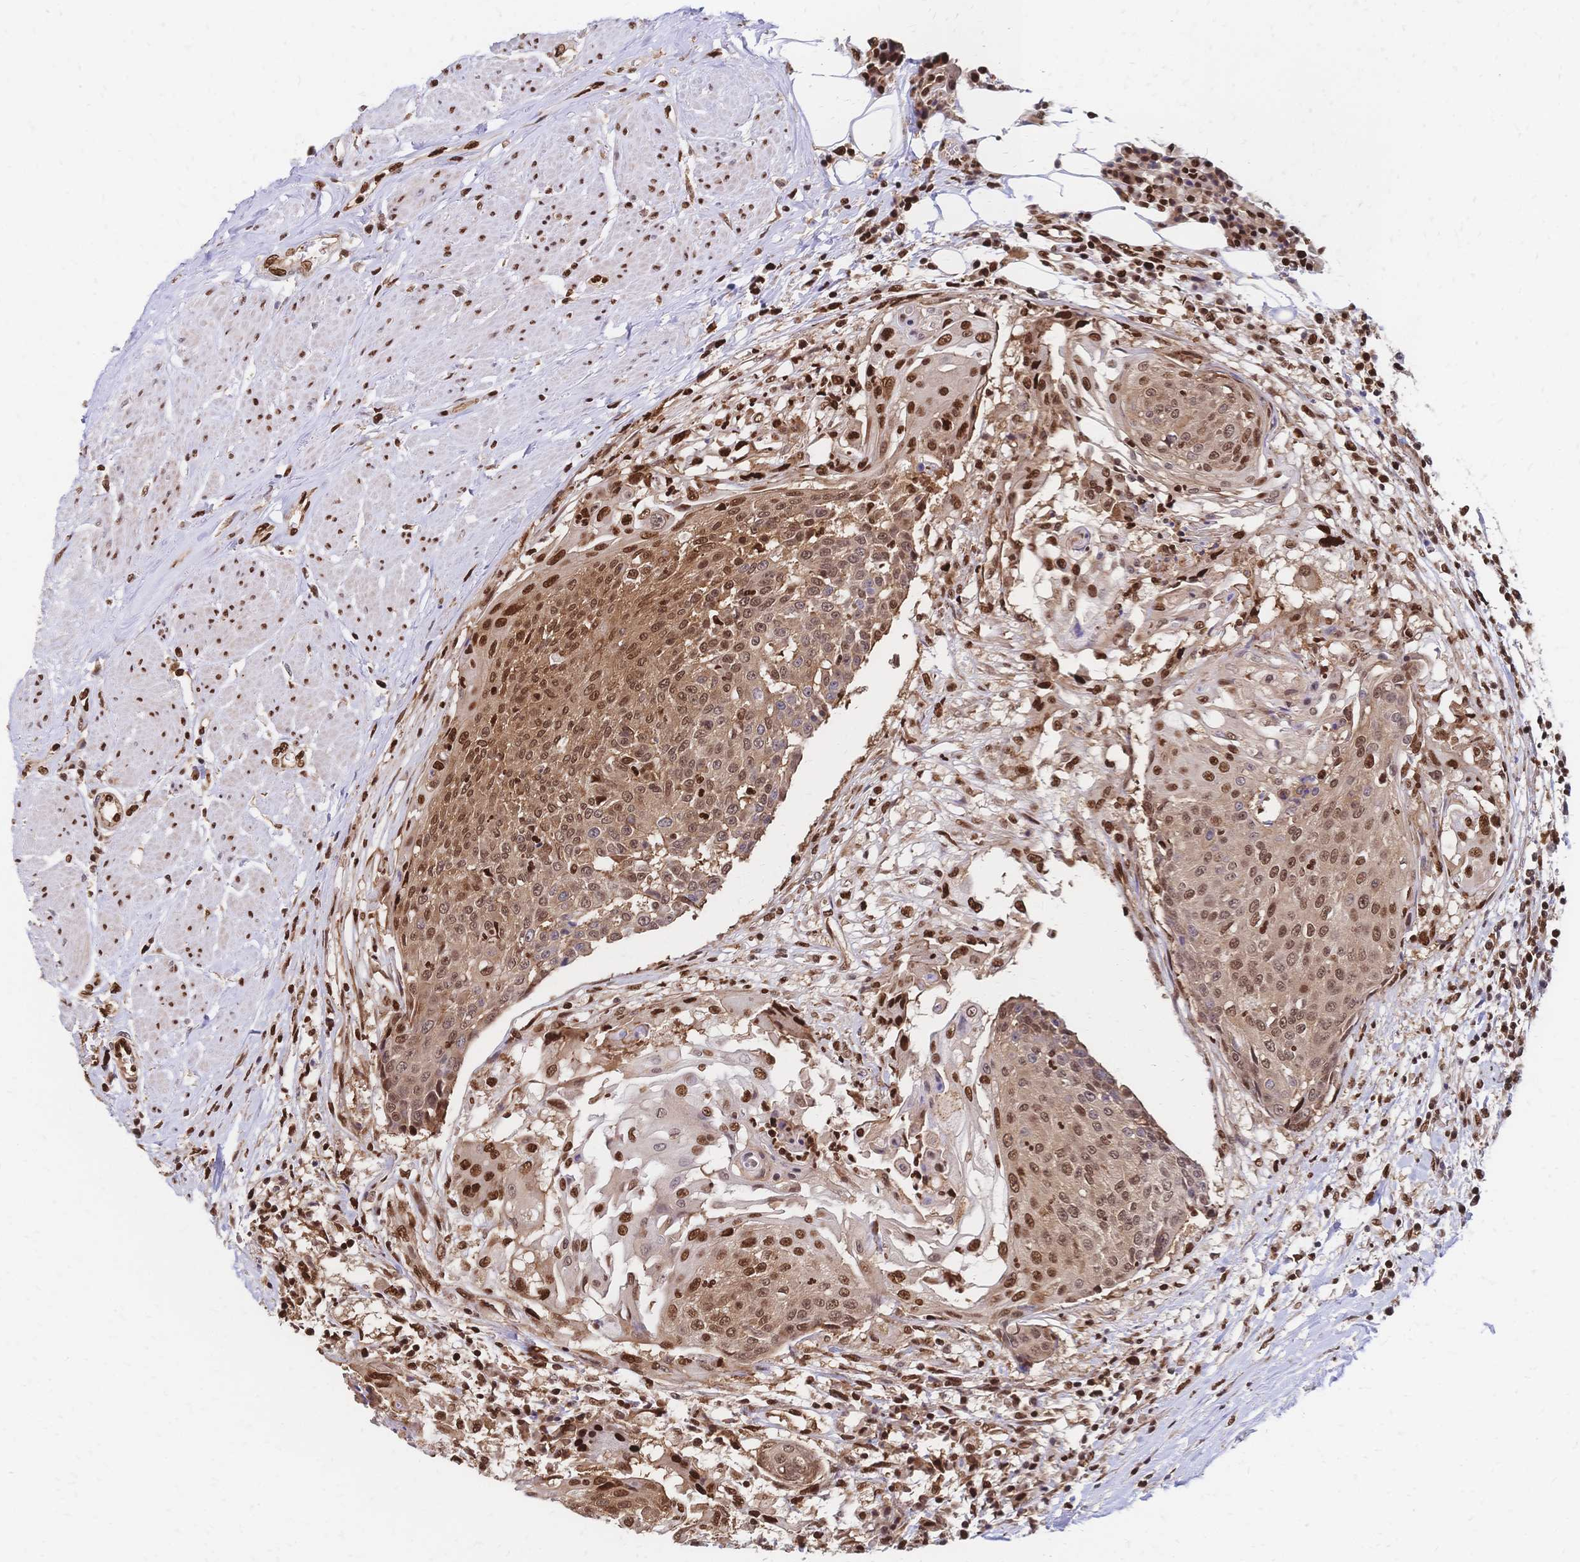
{"staining": {"intensity": "moderate", "quantity": ">75%", "location": "nuclear"}, "tissue": "urothelial cancer", "cell_type": "Tumor cells", "image_type": "cancer", "snomed": [{"axis": "morphology", "description": "Urothelial carcinoma, High grade"}, {"axis": "topography", "description": "Urinary bladder"}], "caption": "Immunohistochemistry (IHC) staining of urothelial cancer, which demonstrates medium levels of moderate nuclear staining in about >75% of tumor cells indicating moderate nuclear protein positivity. The staining was performed using DAB (3,3'-diaminobenzidine) (brown) for protein detection and nuclei were counterstained in hematoxylin (blue).", "gene": "HDGF", "patient": {"sex": "female", "age": 63}}